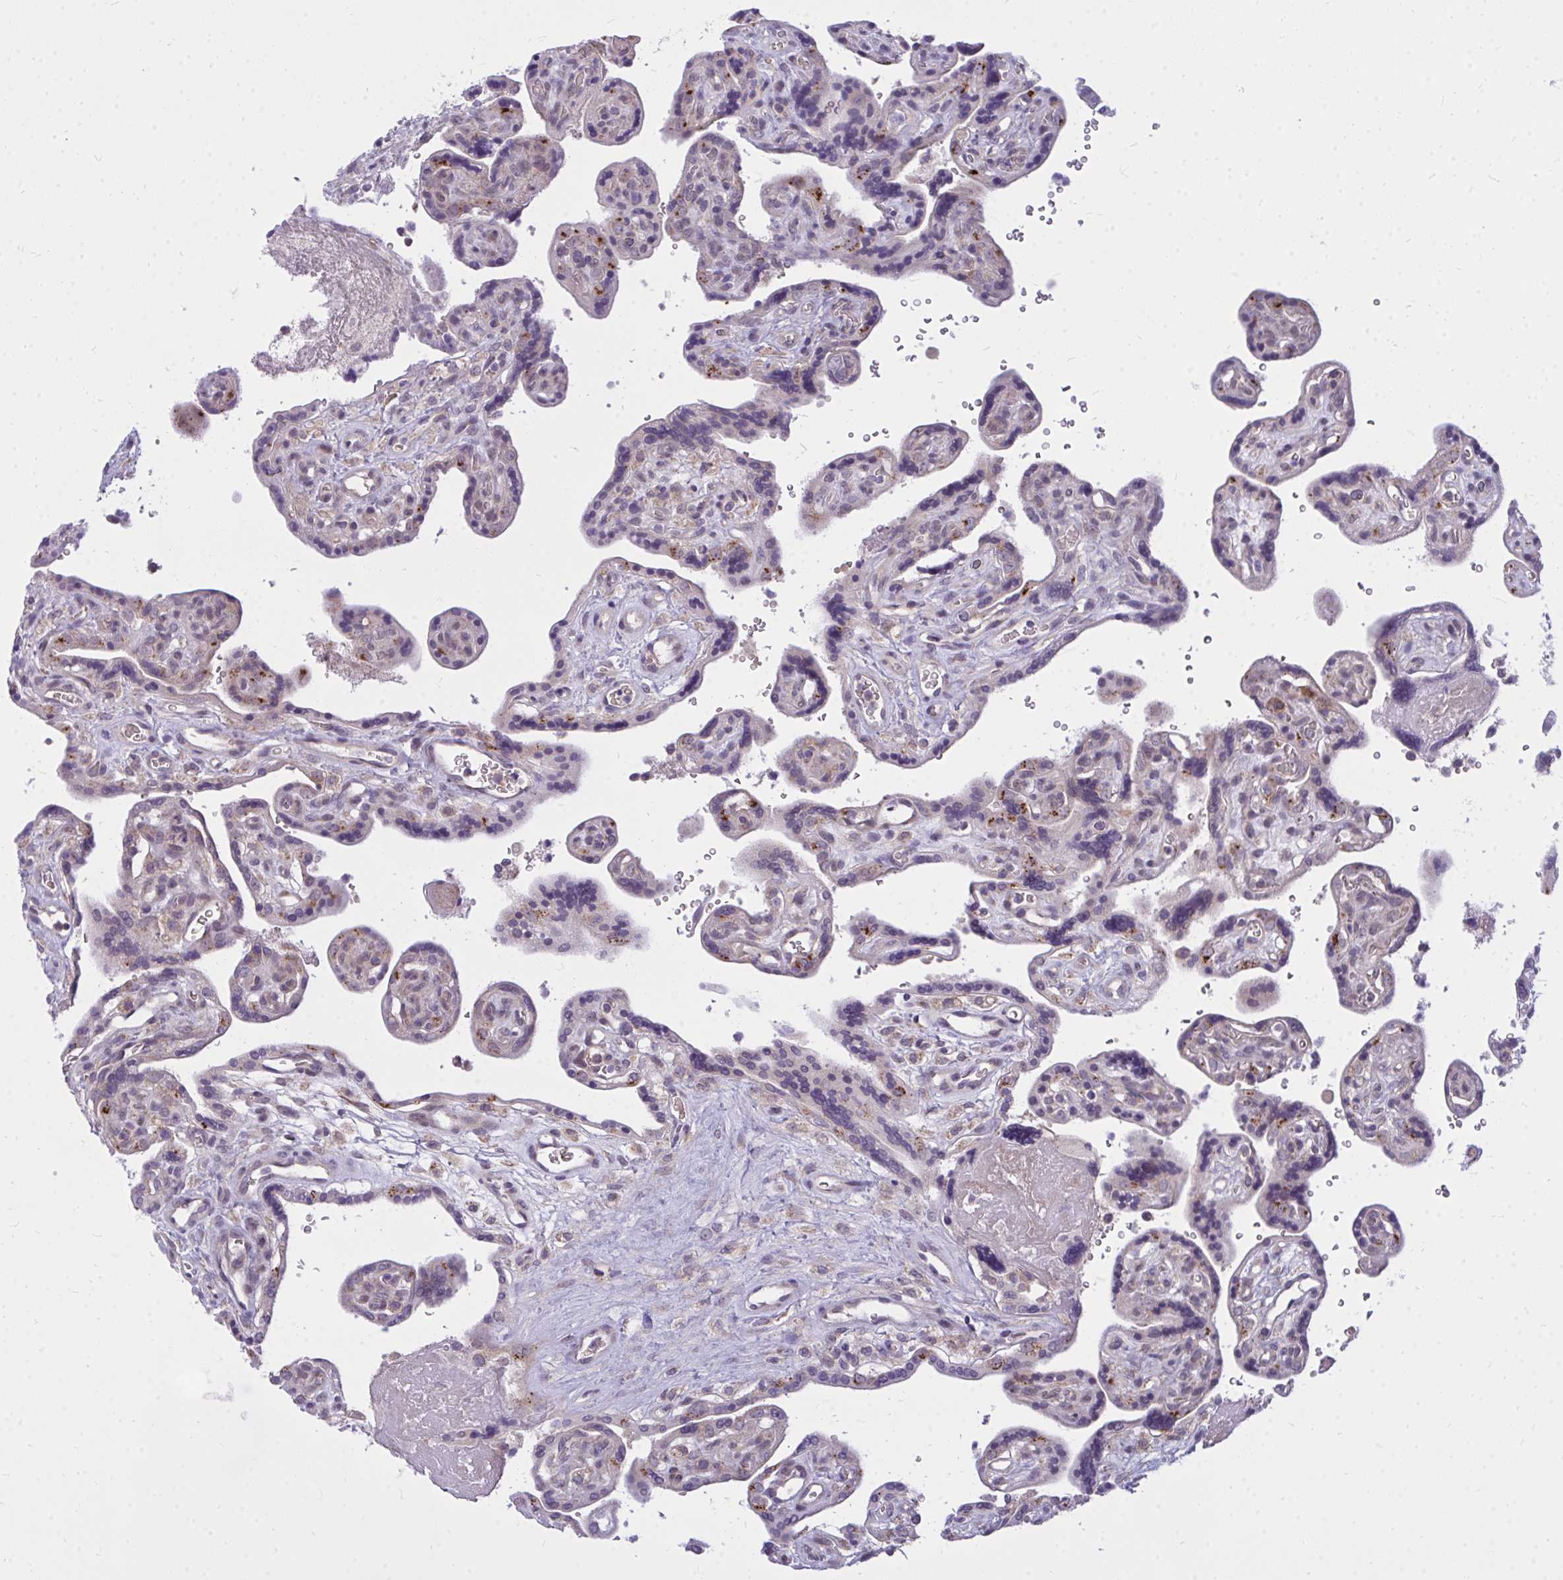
{"staining": {"intensity": "moderate", "quantity": "<25%", "location": "cytoplasmic/membranous"}, "tissue": "placenta", "cell_type": "Trophoblastic cells", "image_type": "normal", "snomed": [{"axis": "morphology", "description": "Normal tissue, NOS"}, {"axis": "topography", "description": "Placenta"}], "caption": "A high-resolution micrograph shows IHC staining of normal placenta, which displays moderate cytoplasmic/membranous positivity in approximately <25% of trophoblastic cells.", "gene": "ZSCAN25", "patient": {"sex": "female", "age": 39}}